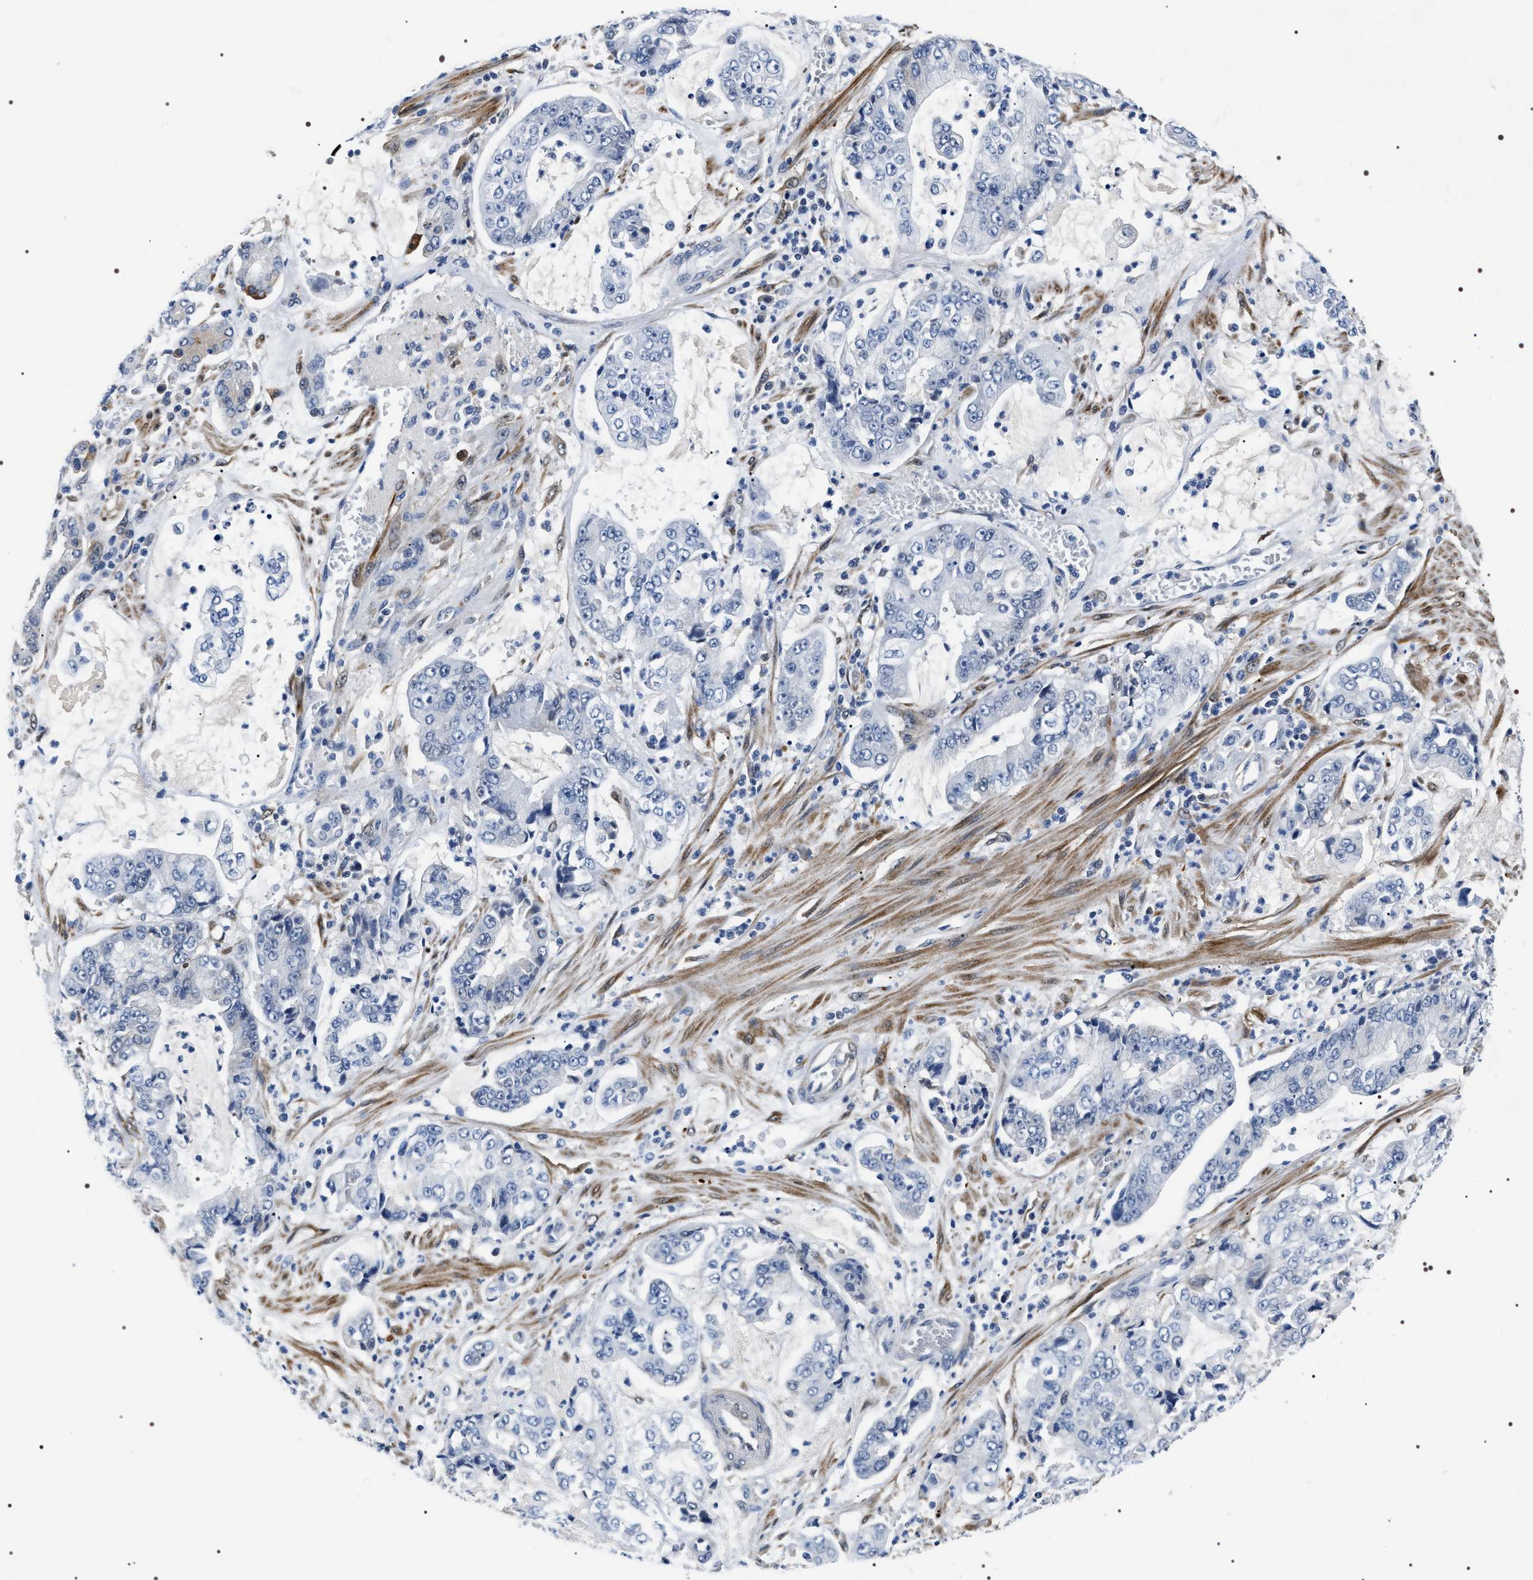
{"staining": {"intensity": "negative", "quantity": "none", "location": "none"}, "tissue": "stomach cancer", "cell_type": "Tumor cells", "image_type": "cancer", "snomed": [{"axis": "morphology", "description": "Adenocarcinoma, NOS"}, {"axis": "topography", "description": "Stomach"}], "caption": "There is no significant positivity in tumor cells of stomach adenocarcinoma. (DAB IHC with hematoxylin counter stain).", "gene": "BAG2", "patient": {"sex": "male", "age": 76}}